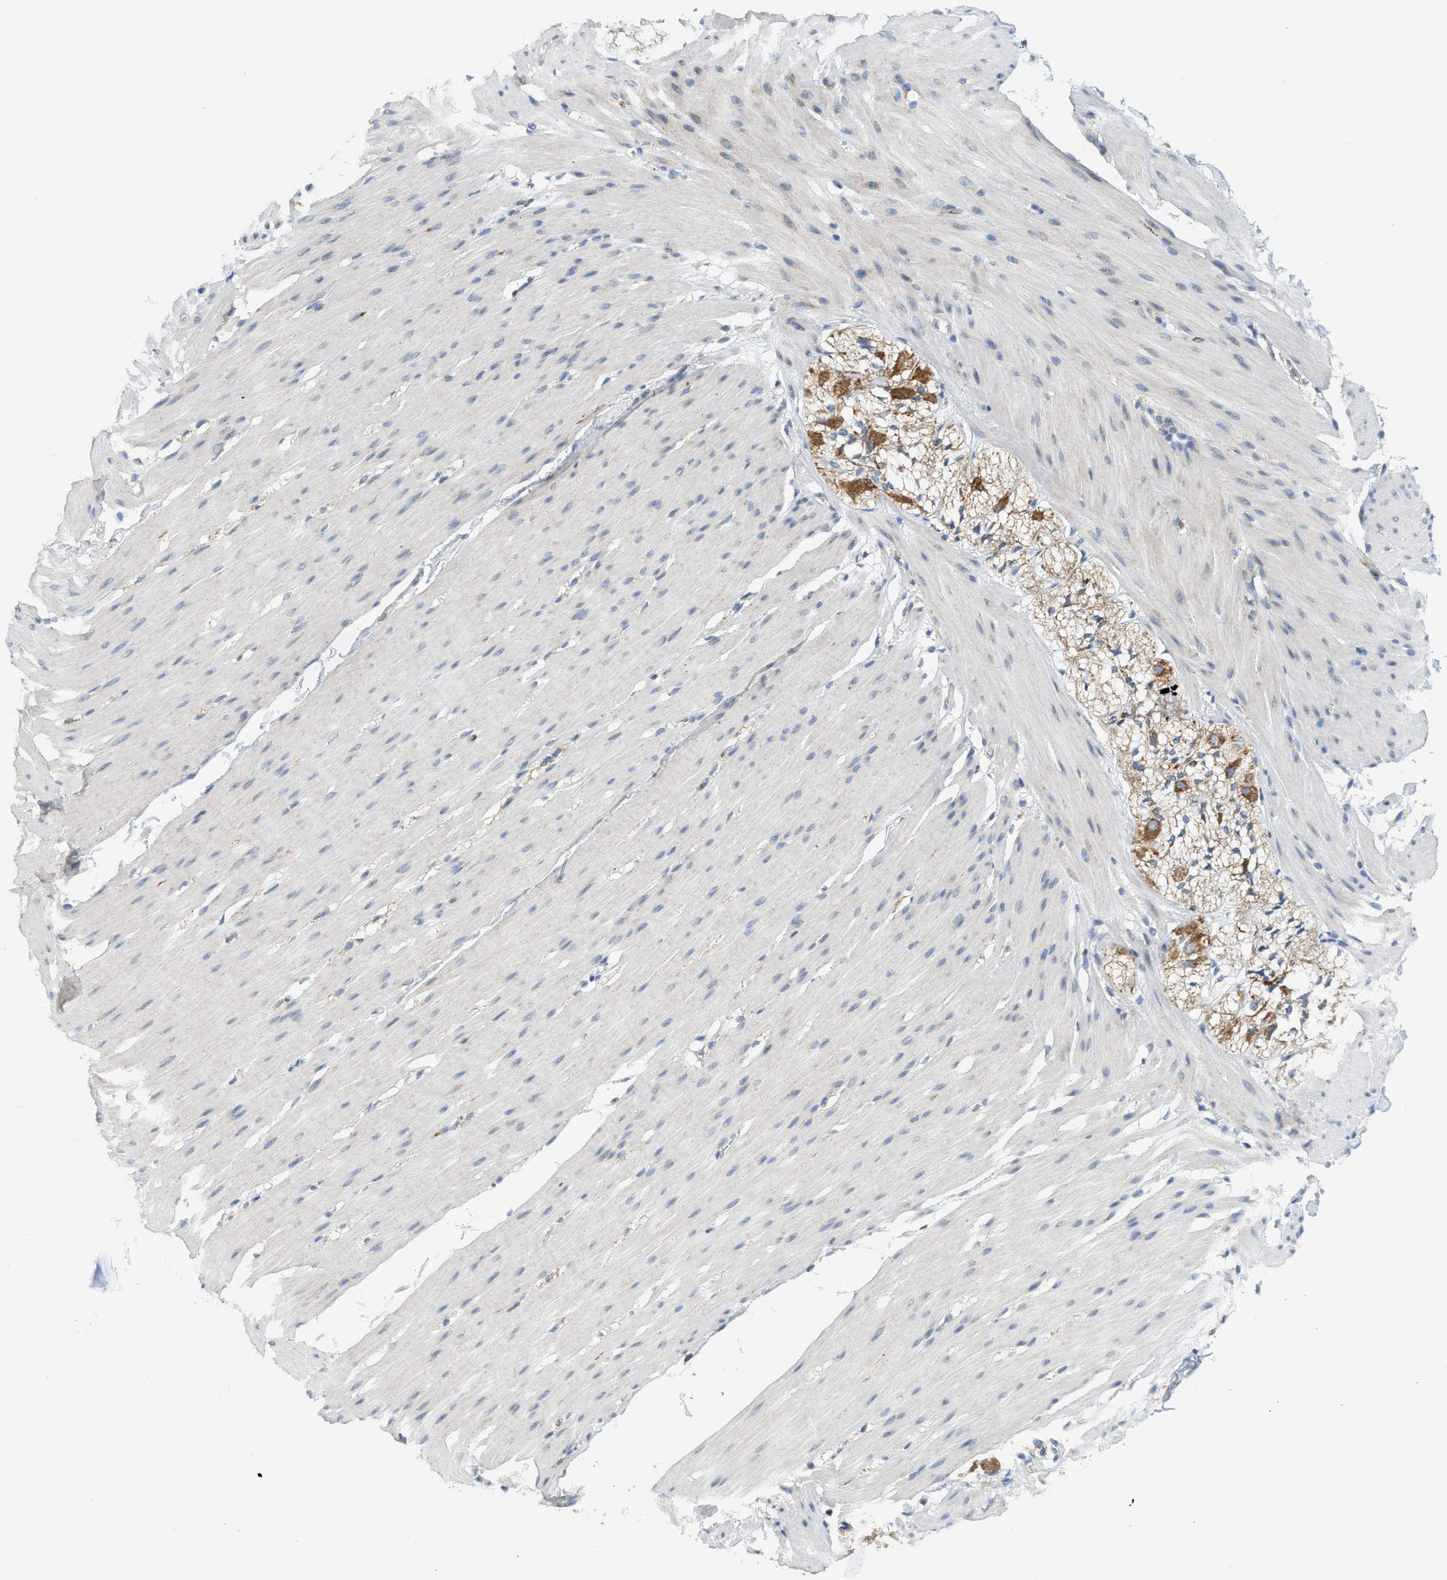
{"staining": {"intensity": "weak", "quantity": "<25%", "location": "cytoplasmic/membranous"}, "tissue": "smooth muscle", "cell_type": "Smooth muscle cells", "image_type": "normal", "snomed": [{"axis": "morphology", "description": "Normal tissue, NOS"}, {"axis": "topography", "description": "Smooth muscle"}, {"axis": "topography", "description": "Colon"}], "caption": "High magnification brightfield microscopy of benign smooth muscle stained with DAB (3,3'-diaminobenzidine) (brown) and counterstained with hematoxylin (blue): smooth muscle cells show no significant positivity.", "gene": "GOT2", "patient": {"sex": "male", "age": 67}}